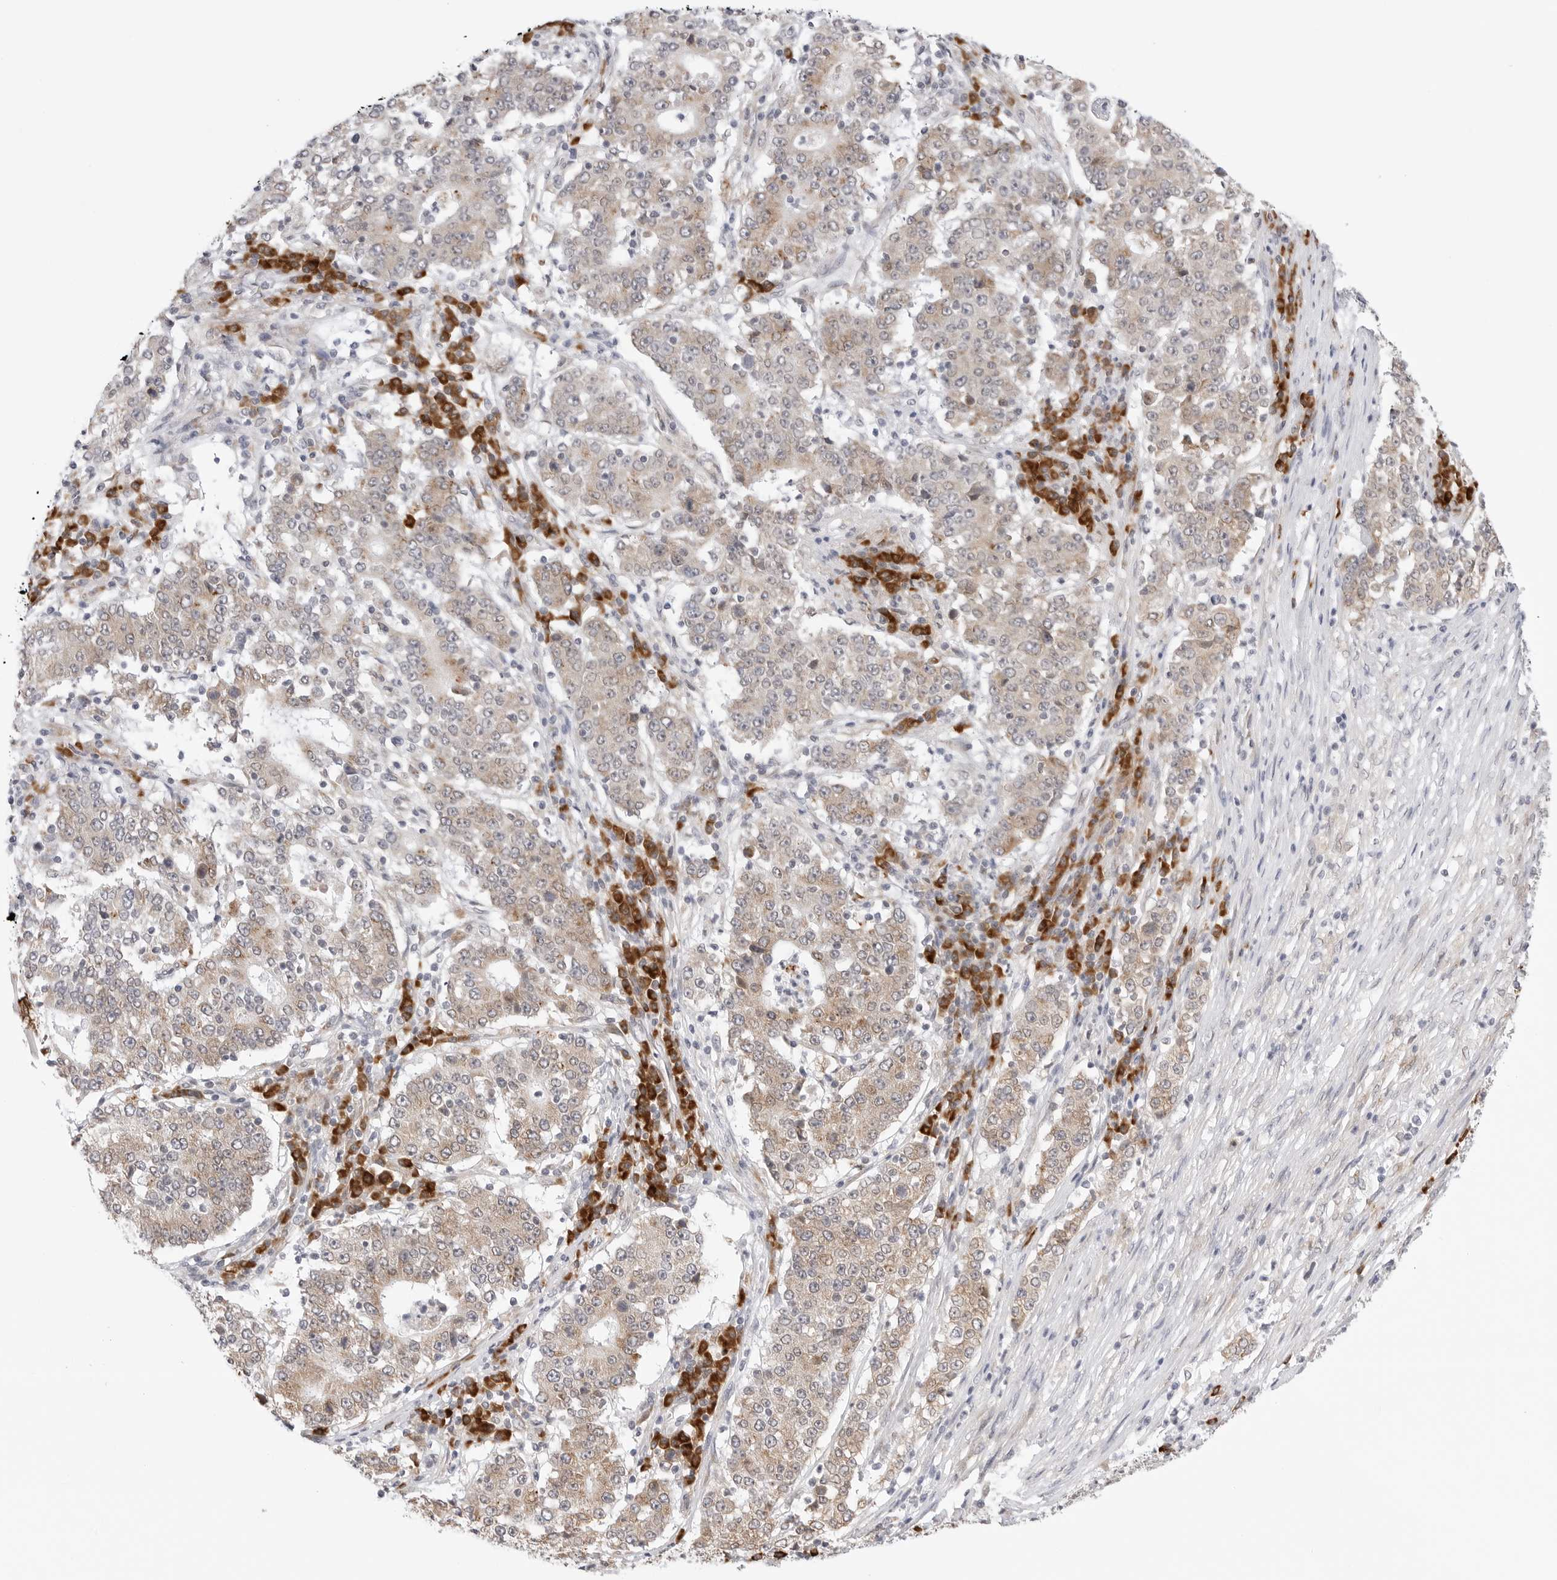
{"staining": {"intensity": "weak", "quantity": "25%-75%", "location": "cytoplasmic/membranous"}, "tissue": "stomach cancer", "cell_type": "Tumor cells", "image_type": "cancer", "snomed": [{"axis": "morphology", "description": "Adenocarcinoma, NOS"}, {"axis": "topography", "description": "Stomach"}], "caption": "Stomach cancer tissue reveals weak cytoplasmic/membranous staining in approximately 25%-75% of tumor cells, visualized by immunohistochemistry.", "gene": "RPN1", "patient": {"sex": "male", "age": 59}}